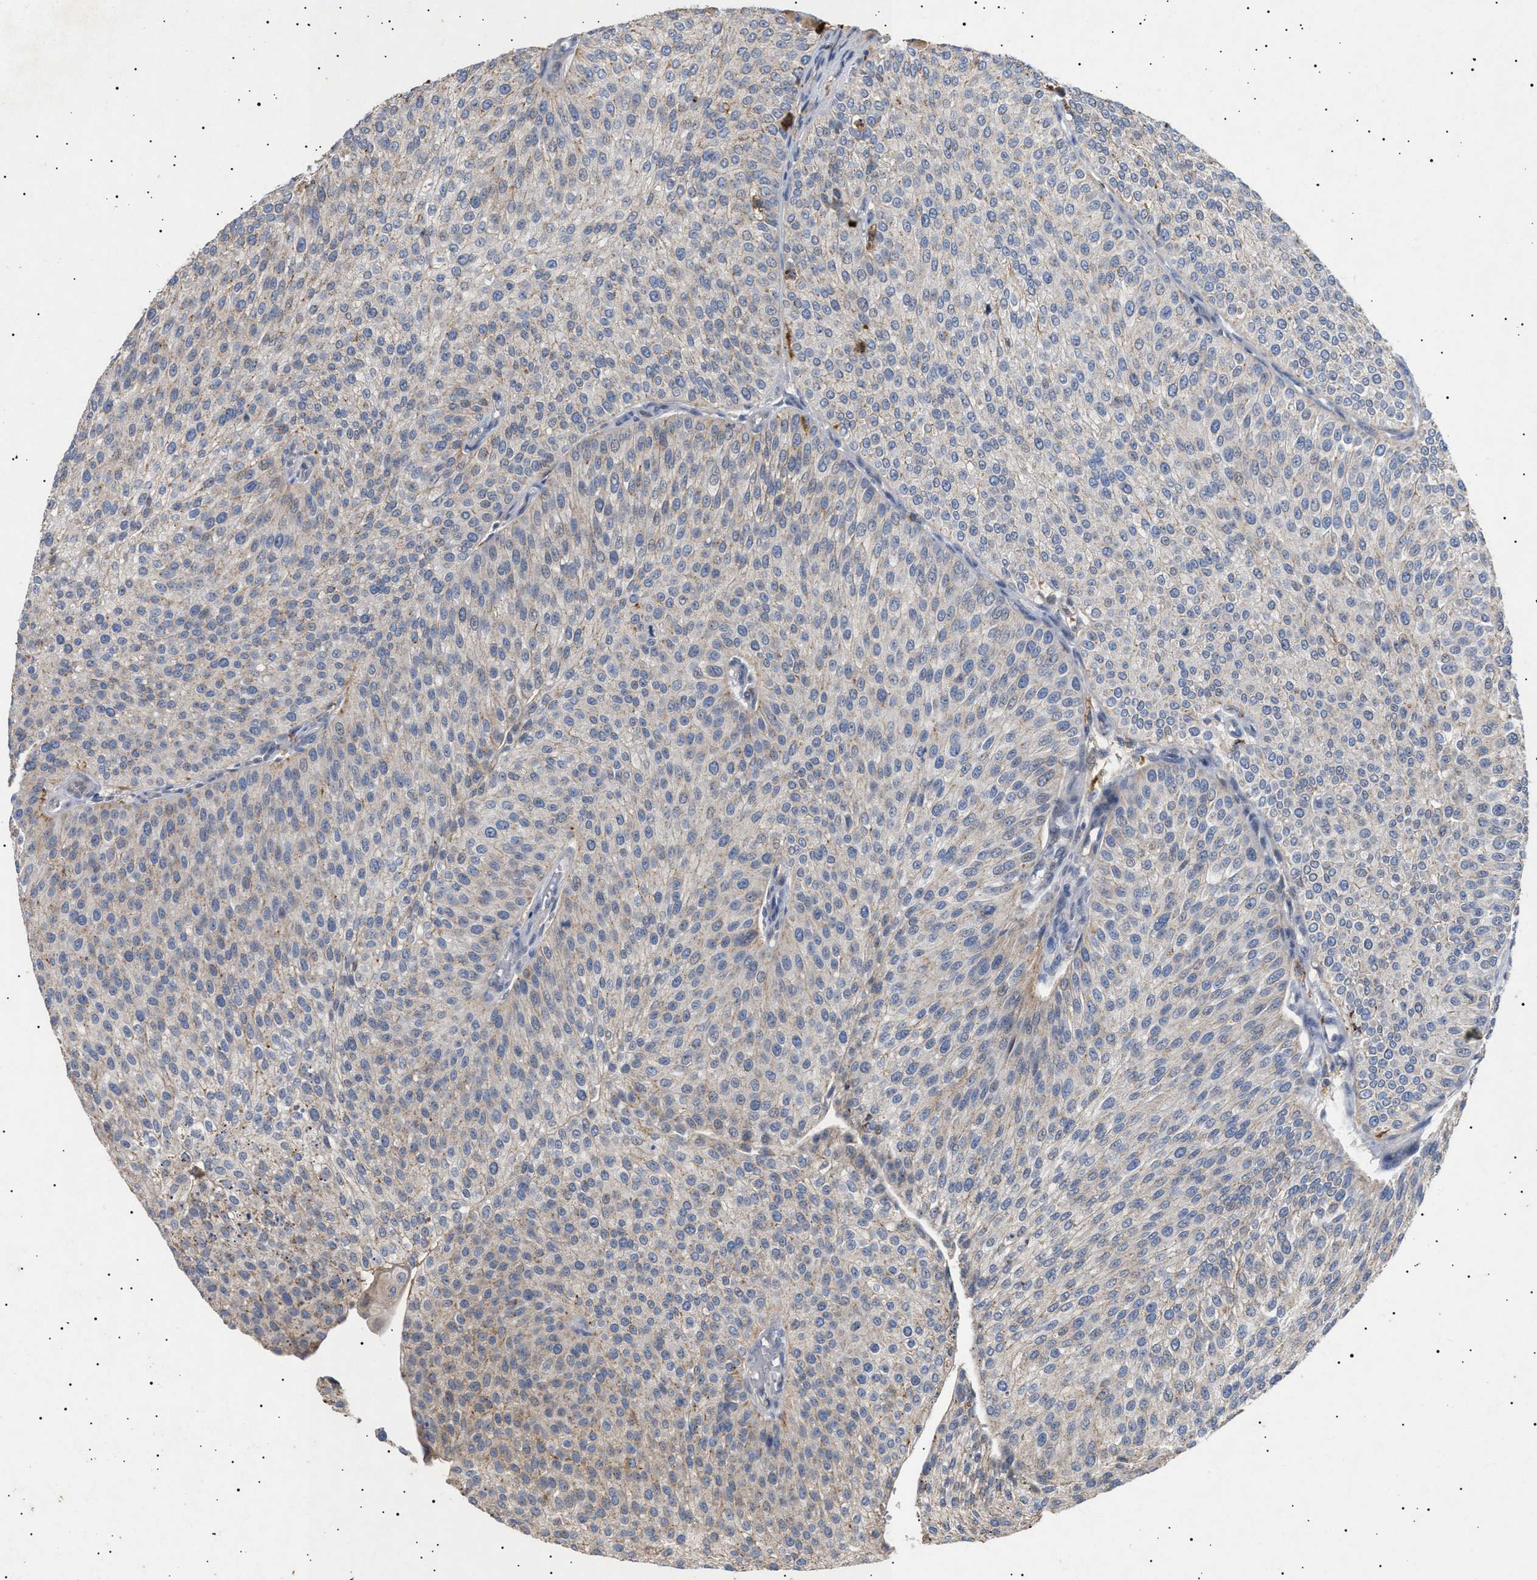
{"staining": {"intensity": "weak", "quantity": "25%-75%", "location": "cytoplasmic/membranous"}, "tissue": "urothelial cancer", "cell_type": "Tumor cells", "image_type": "cancer", "snomed": [{"axis": "morphology", "description": "Urothelial carcinoma, Low grade"}, {"axis": "topography", "description": "Smooth muscle"}, {"axis": "topography", "description": "Urinary bladder"}], "caption": "Urothelial cancer tissue demonstrates weak cytoplasmic/membranous expression in about 25%-75% of tumor cells", "gene": "SIRT5", "patient": {"sex": "male", "age": 60}}